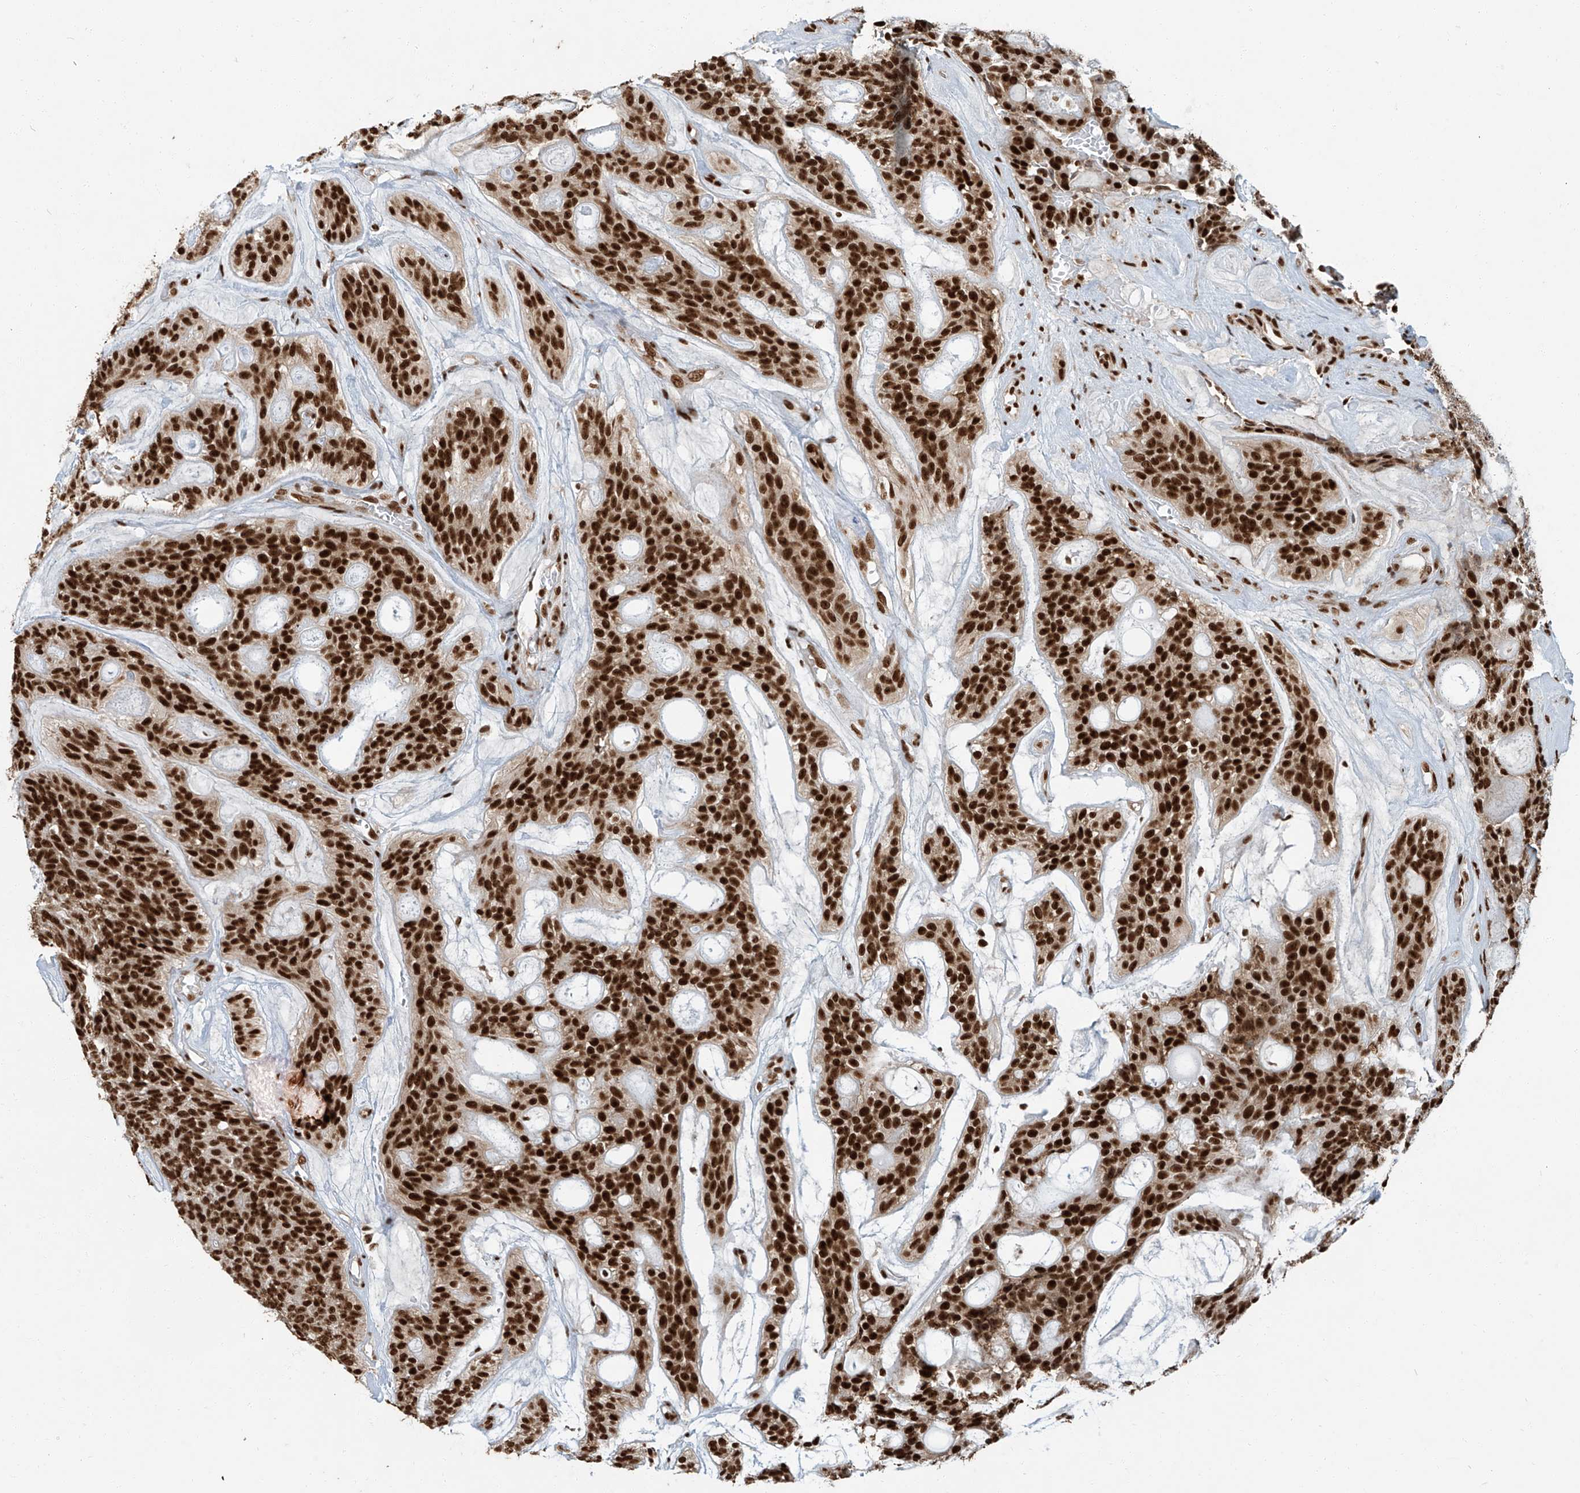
{"staining": {"intensity": "strong", "quantity": ">75%", "location": "nuclear"}, "tissue": "head and neck cancer", "cell_type": "Tumor cells", "image_type": "cancer", "snomed": [{"axis": "morphology", "description": "Adenocarcinoma, NOS"}, {"axis": "topography", "description": "Head-Neck"}], "caption": "Approximately >75% of tumor cells in human head and neck cancer (adenocarcinoma) display strong nuclear protein positivity as visualized by brown immunohistochemical staining.", "gene": "FAM193B", "patient": {"sex": "male", "age": 66}}